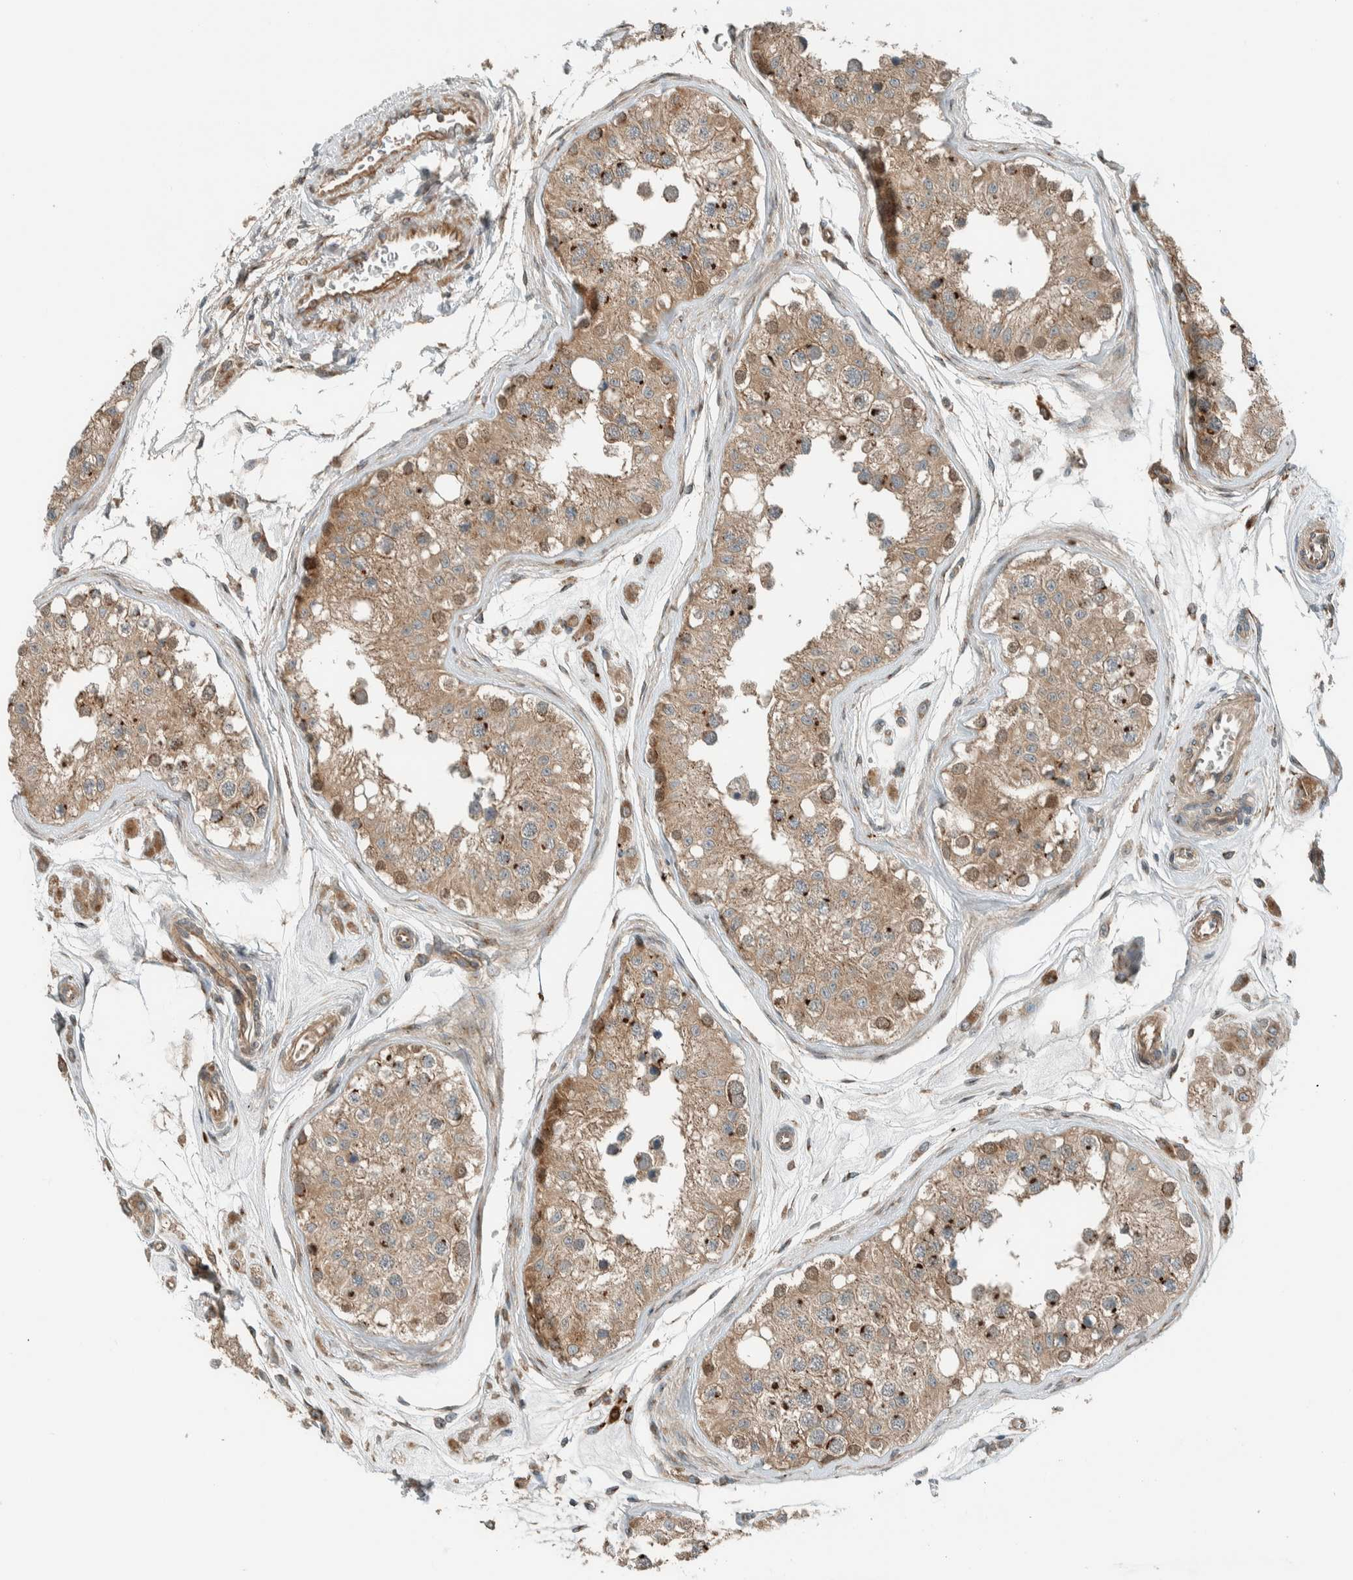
{"staining": {"intensity": "strong", "quantity": "25%-75%", "location": "cytoplasmic/membranous"}, "tissue": "testis", "cell_type": "Cells in seminiferous ducts", "image_type": "normal", "snomed": [{"axis": "morphology", "description": "Normal tissue, NOS"}, {"axis": "morphology", "description": "Adenocarcinoma, metastatic, NOS"}, {"axis": "topography", "description": "Testis"}], "caption": "Protein expression analysis of normal human testis reveals strong cytoplasmic/membranous positivity in about 25%-75% of cells in seminiferous ducts. (DAB (3,3'-diaminobenzidine) IHC with brightfield microscopy, high magnification).", "gene": "EXOC7", "patient": {"sex": "male", "age": 26}}